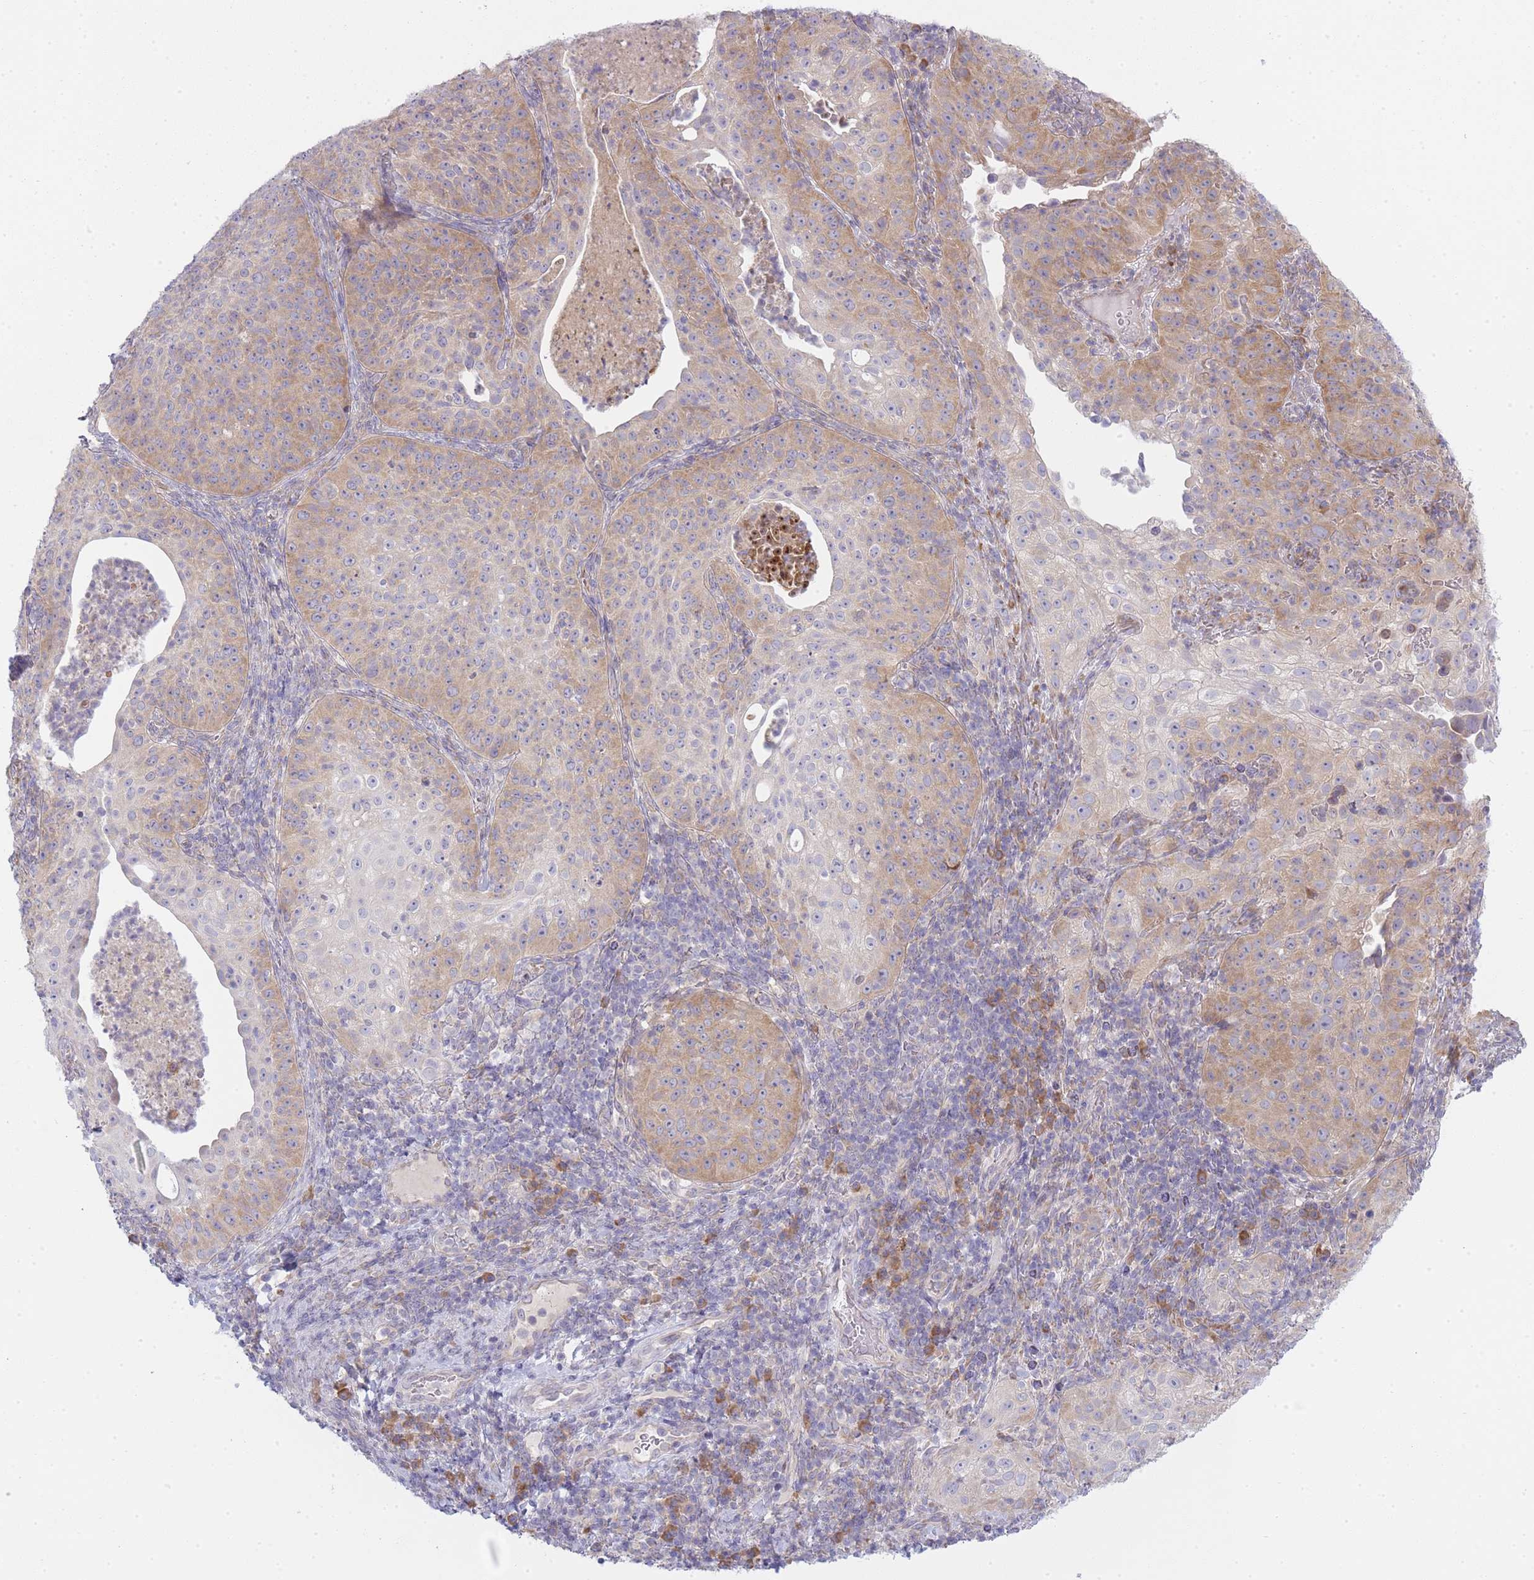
{"staining": {"intensity": "moderate", "quantity": "25%-75%", "location": "cytoplasmic/membranous"}, "tissue": "cervical cancer", "cell_type": "Tumor cells", "image_type": "cancer", "snomed": [{"axis": "morphology", "description": "Squamous cell carcinoma, NOS"}, {"axis": "topography", "description": "Cervix"}], "caption": "Immunohistochemistry of cervical cancer shows medium levels of moderate cytoplasmic/membranous expression in approximately 25%-75% of tumor cells. (Stains: DAB in brown, nuclei in blue, Microscopy: brightfield microscopy at high magnification).", "gene": "OR5L2", "patient": {"sex": "female", "age": 52}}